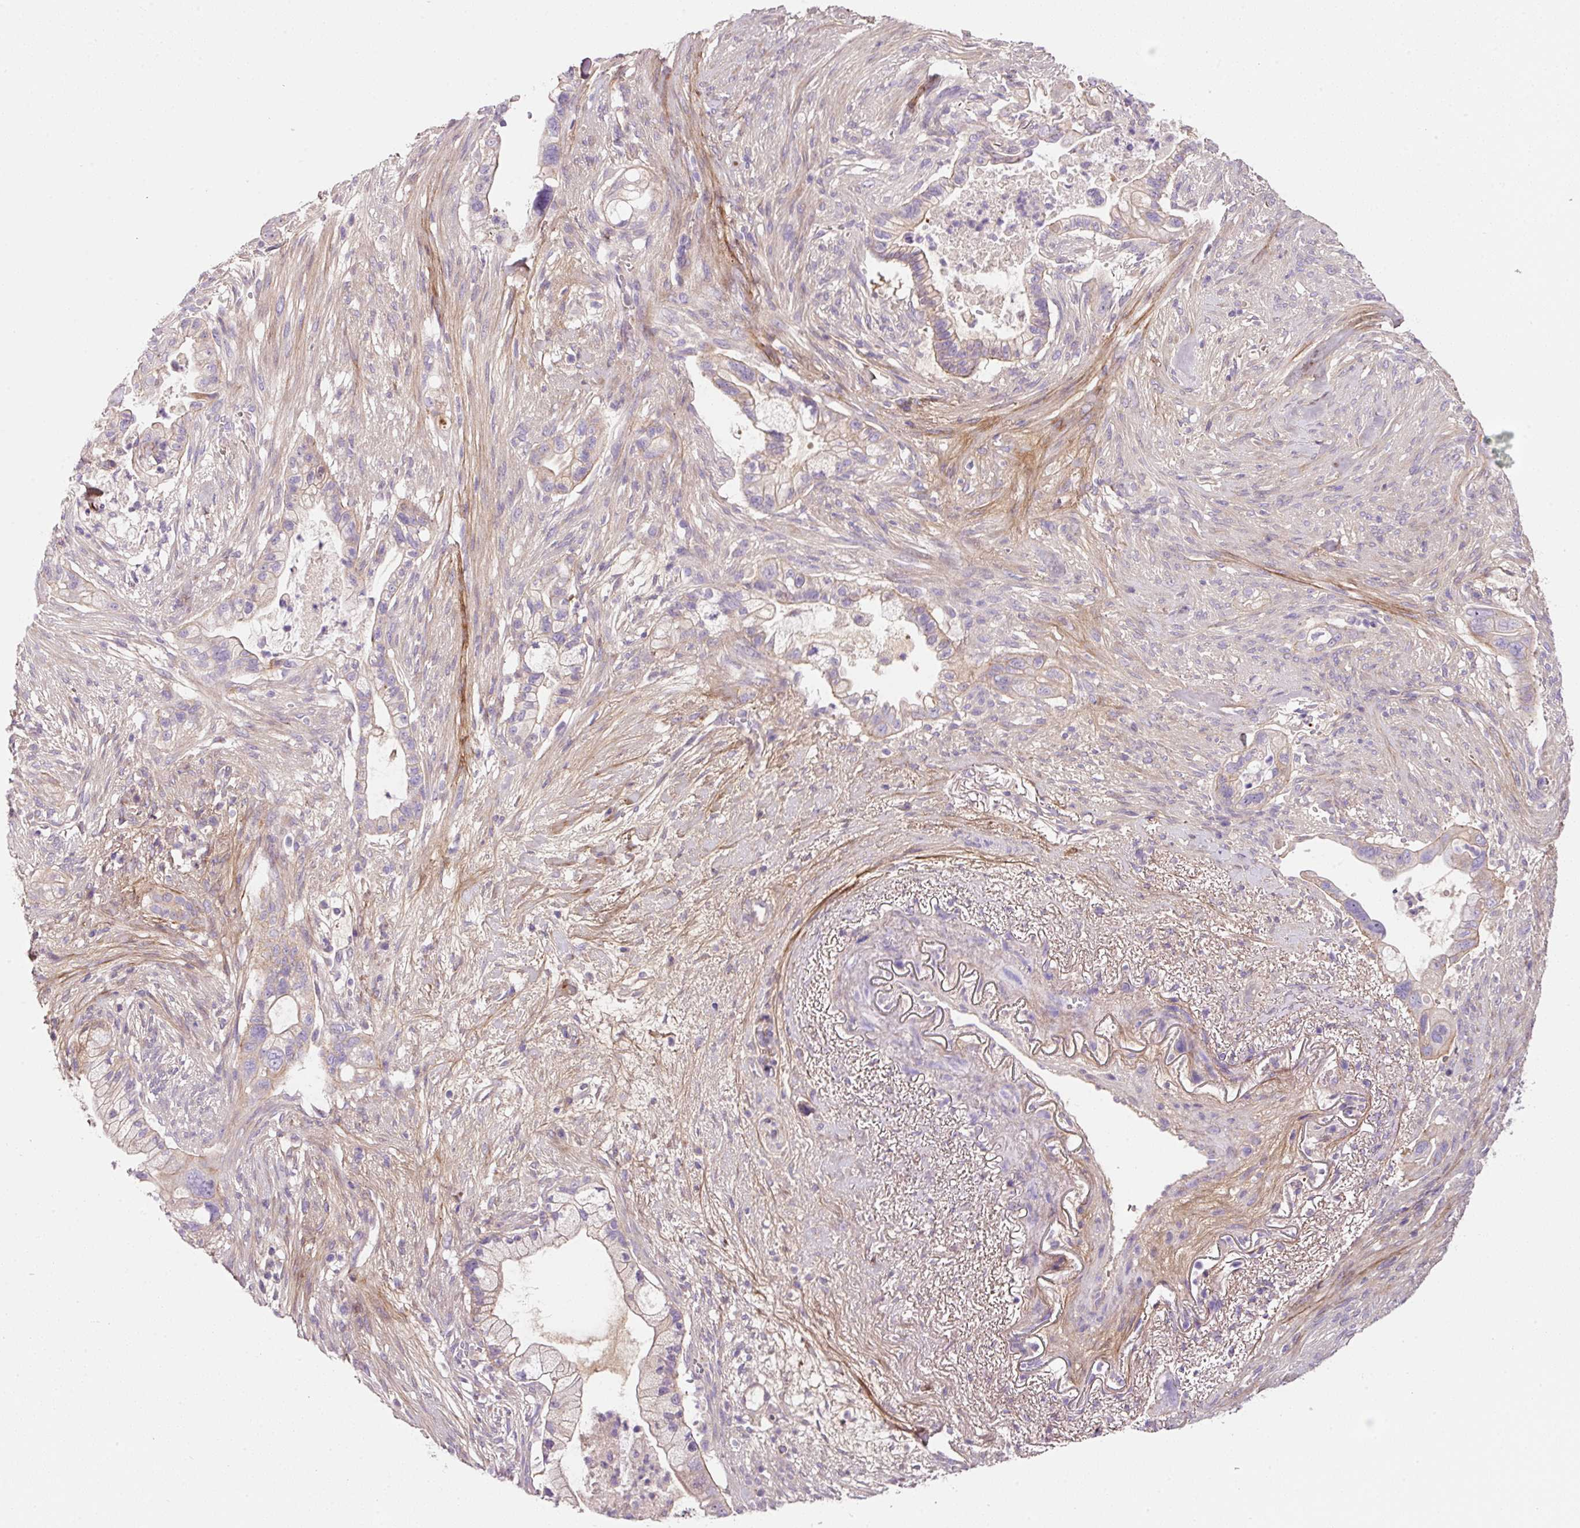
{"staining": {"intensity": "weak", "quantity": "<25%", "location": "cytoplasmic/membranous"}, "tissue": "pancreatic cancer", "cell_type": "Tumor cells", "image_type": "cancer", "snomed": [{"axis": "morphology", "description": "Adenocarcinoma, NOS"}, {"axis": "topography", "description": "Pancreas"}], "caption": "Immunohistochemical staining of pancreatic cancer (adenocarcinoma) demonstrates no significant positivity in tumor cells.", "gene": "SOS2", "patient": {"sex": "male", "age": 44}}